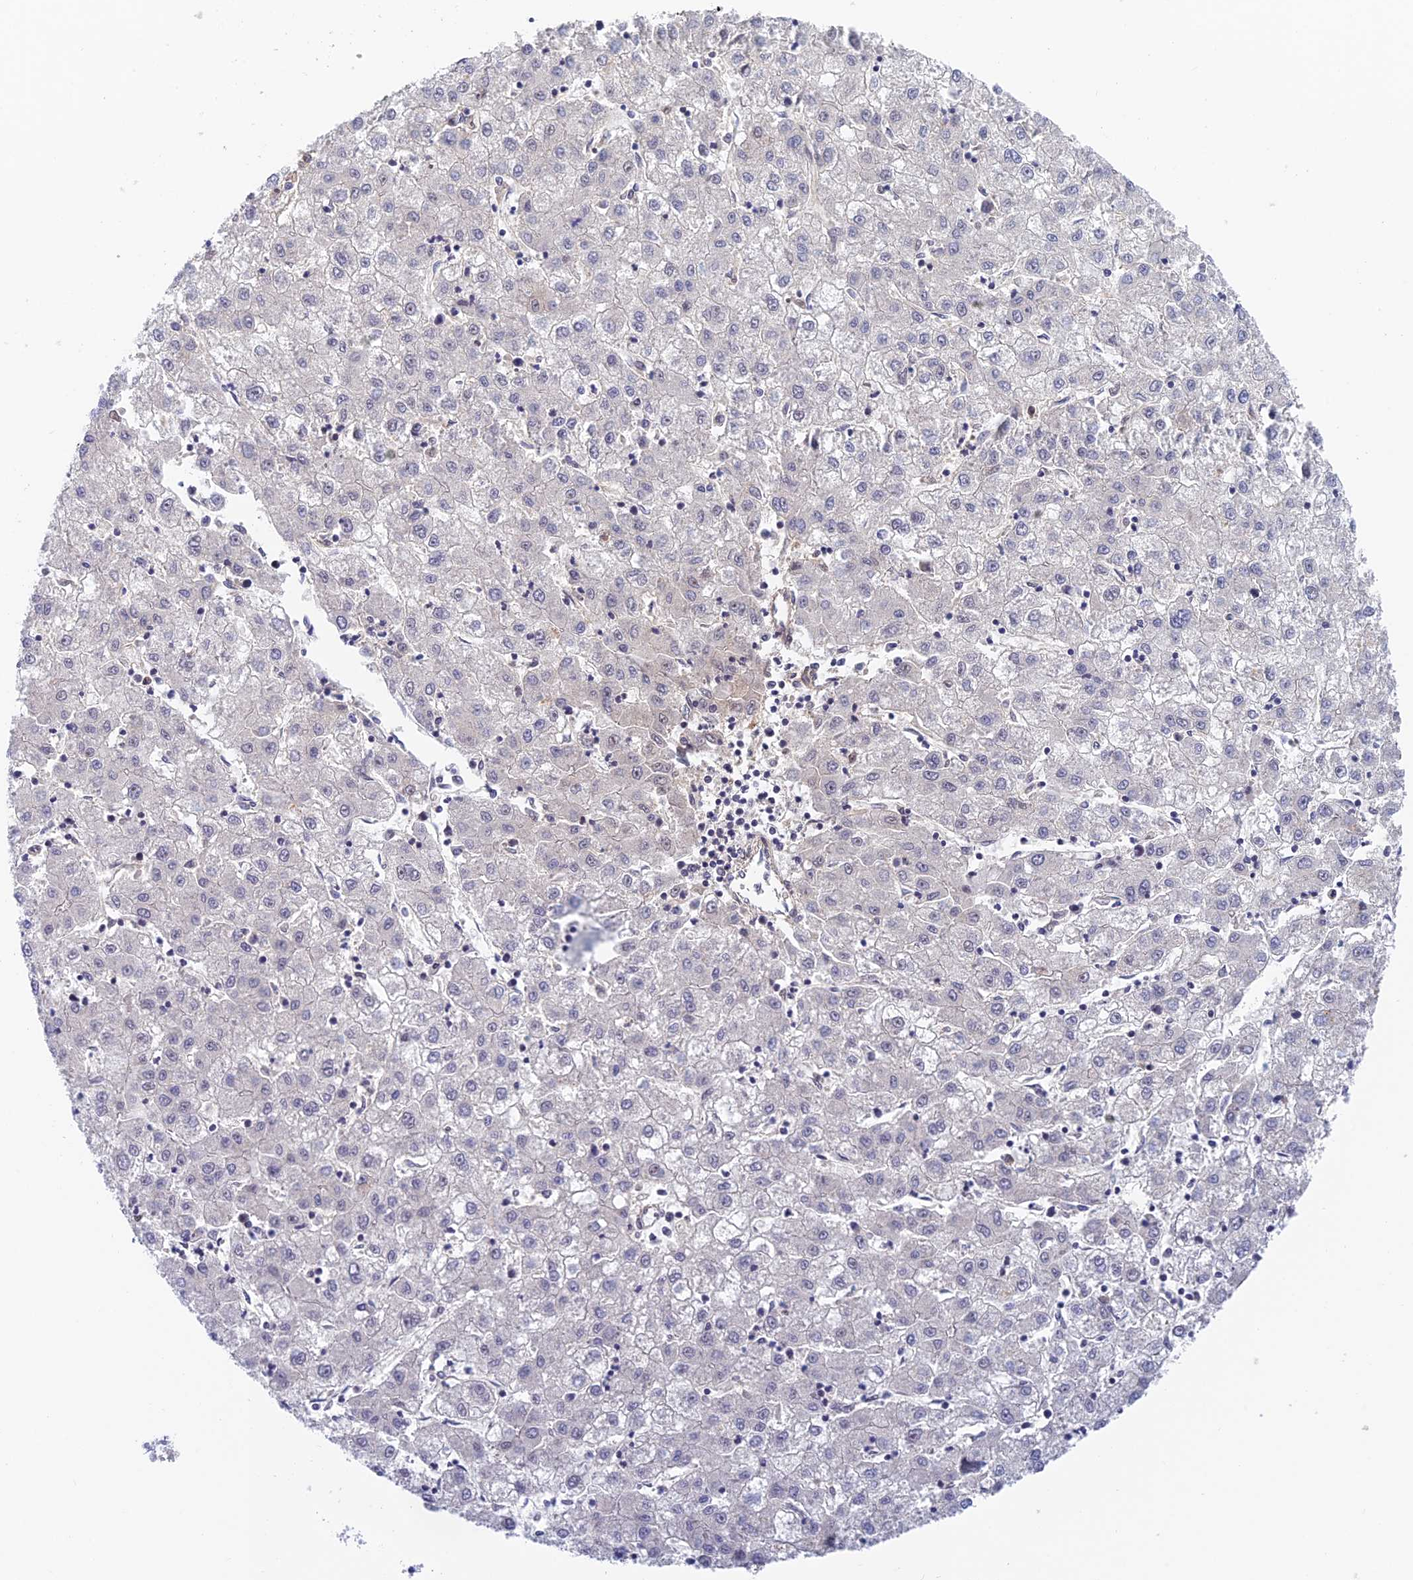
{"staining": {"intensity": "negative", "quantity": "none", "location": "none"}, "tissue": "liver cancer", "cell_type": "Tumor cells", "image_type": "cancer", "snomed": [{"axis": "morphology", "description": "Carcinoma, Hepatocellular, NOS"}, {"axis": "topography", "description": "Liver"}], "caption": "Tumor cells are negative for brown protein staining in liver hepatocellular carcinoma.", "gene": "NSMCE1", "patient": {"sex": "male", "age": 72}}